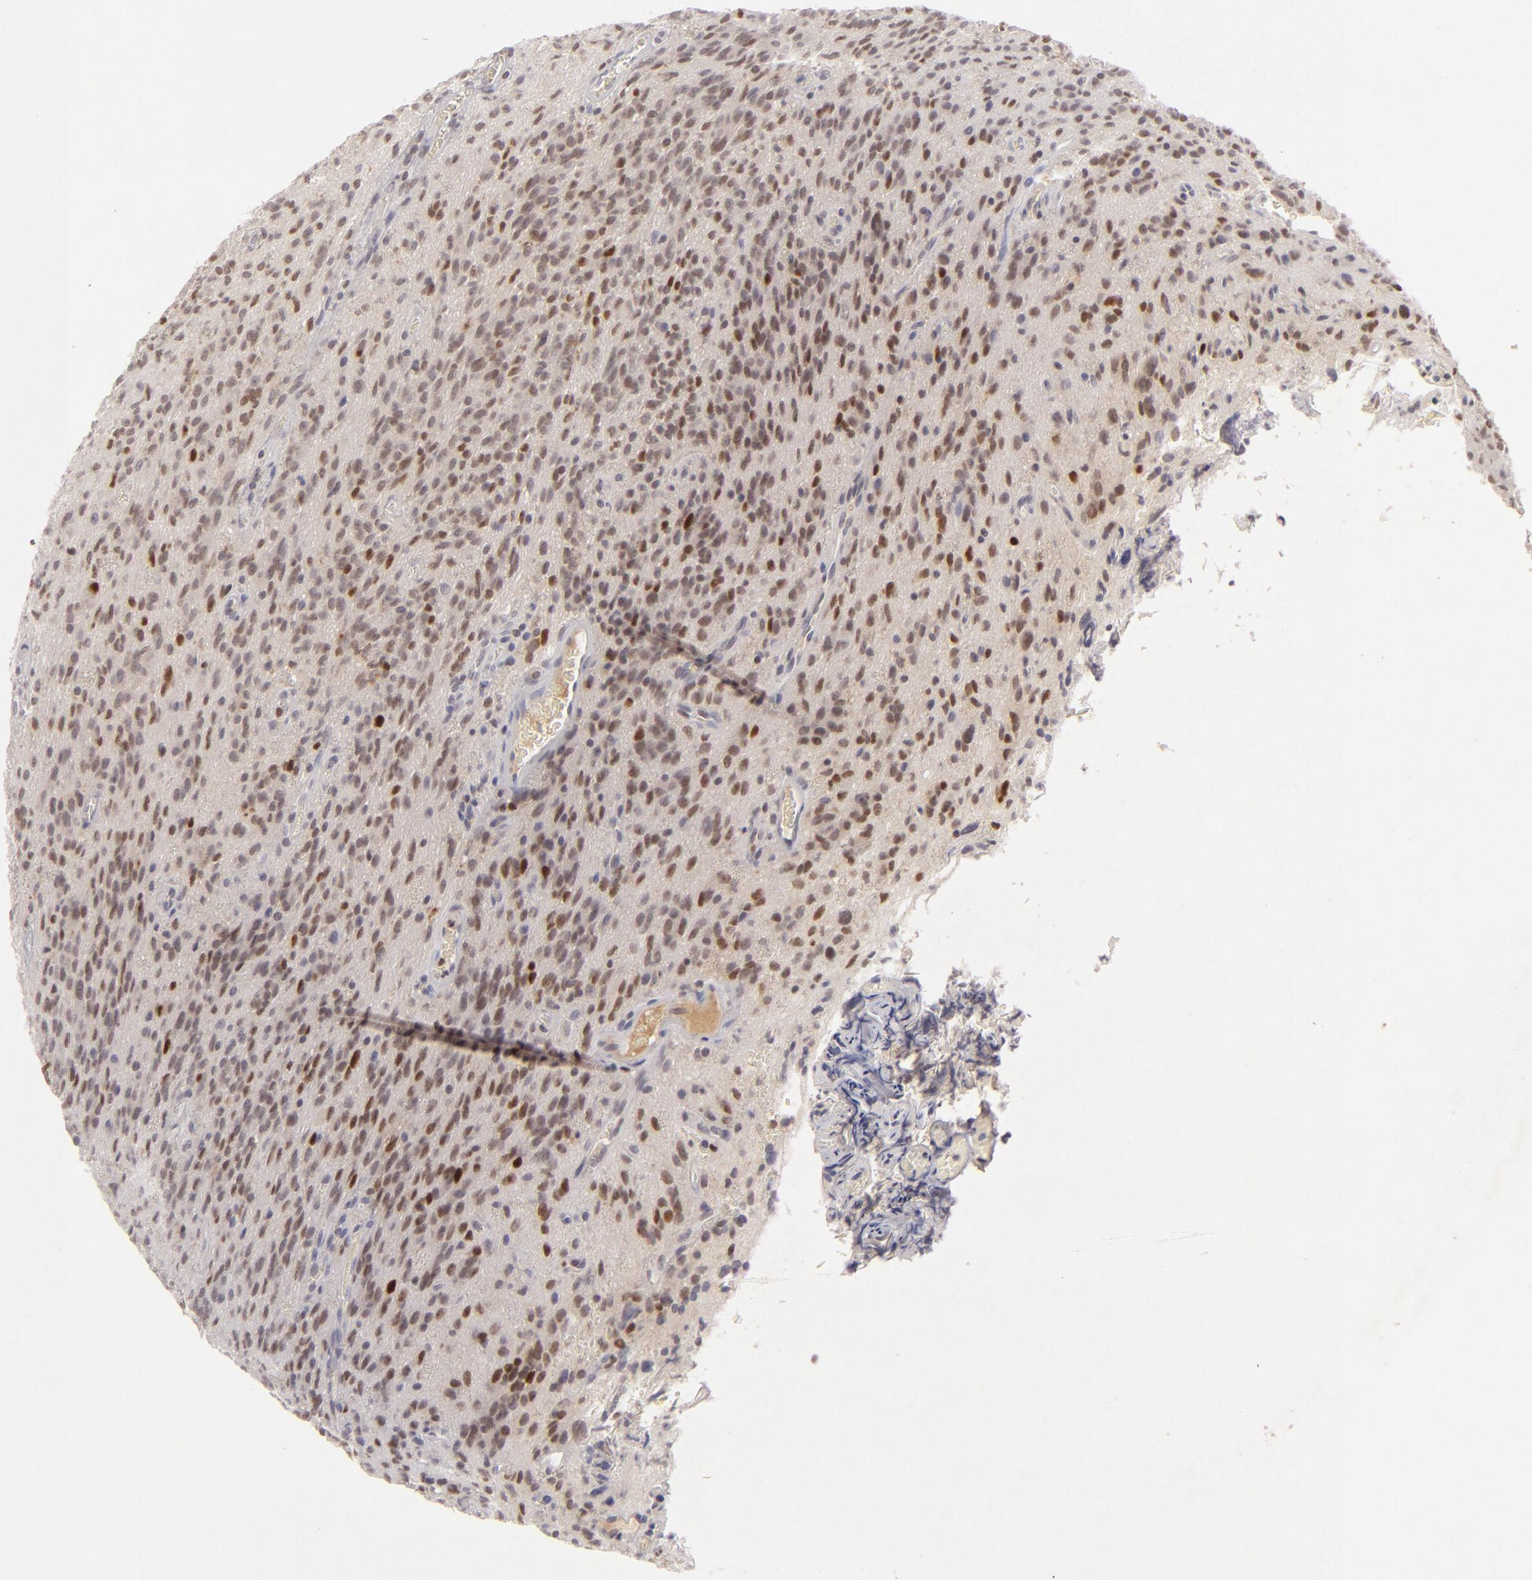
{"staining": {"intensity": "moderate", "quantity": ">75%", "location": "nuclear"}, "tissue": "glioma", "cell_type": "Tumor cells", "image_type": "cancer", "snomed": [{"axis": "morphology", "description": "Glioma, malignant, Low grade"}, {"axis": "topography", "description": "Brain"}], "caption": "Immunohistochemistry (DAB (3,3'-diaminobenzidine)) staining of malignant glioma (low-grade) exhibits moderate nuclear protein expression in about >75% of tumor cells. Nuclei are stained in blue.", "gene": "FEN1", "patient": {"sex": "female", "age": 15}}